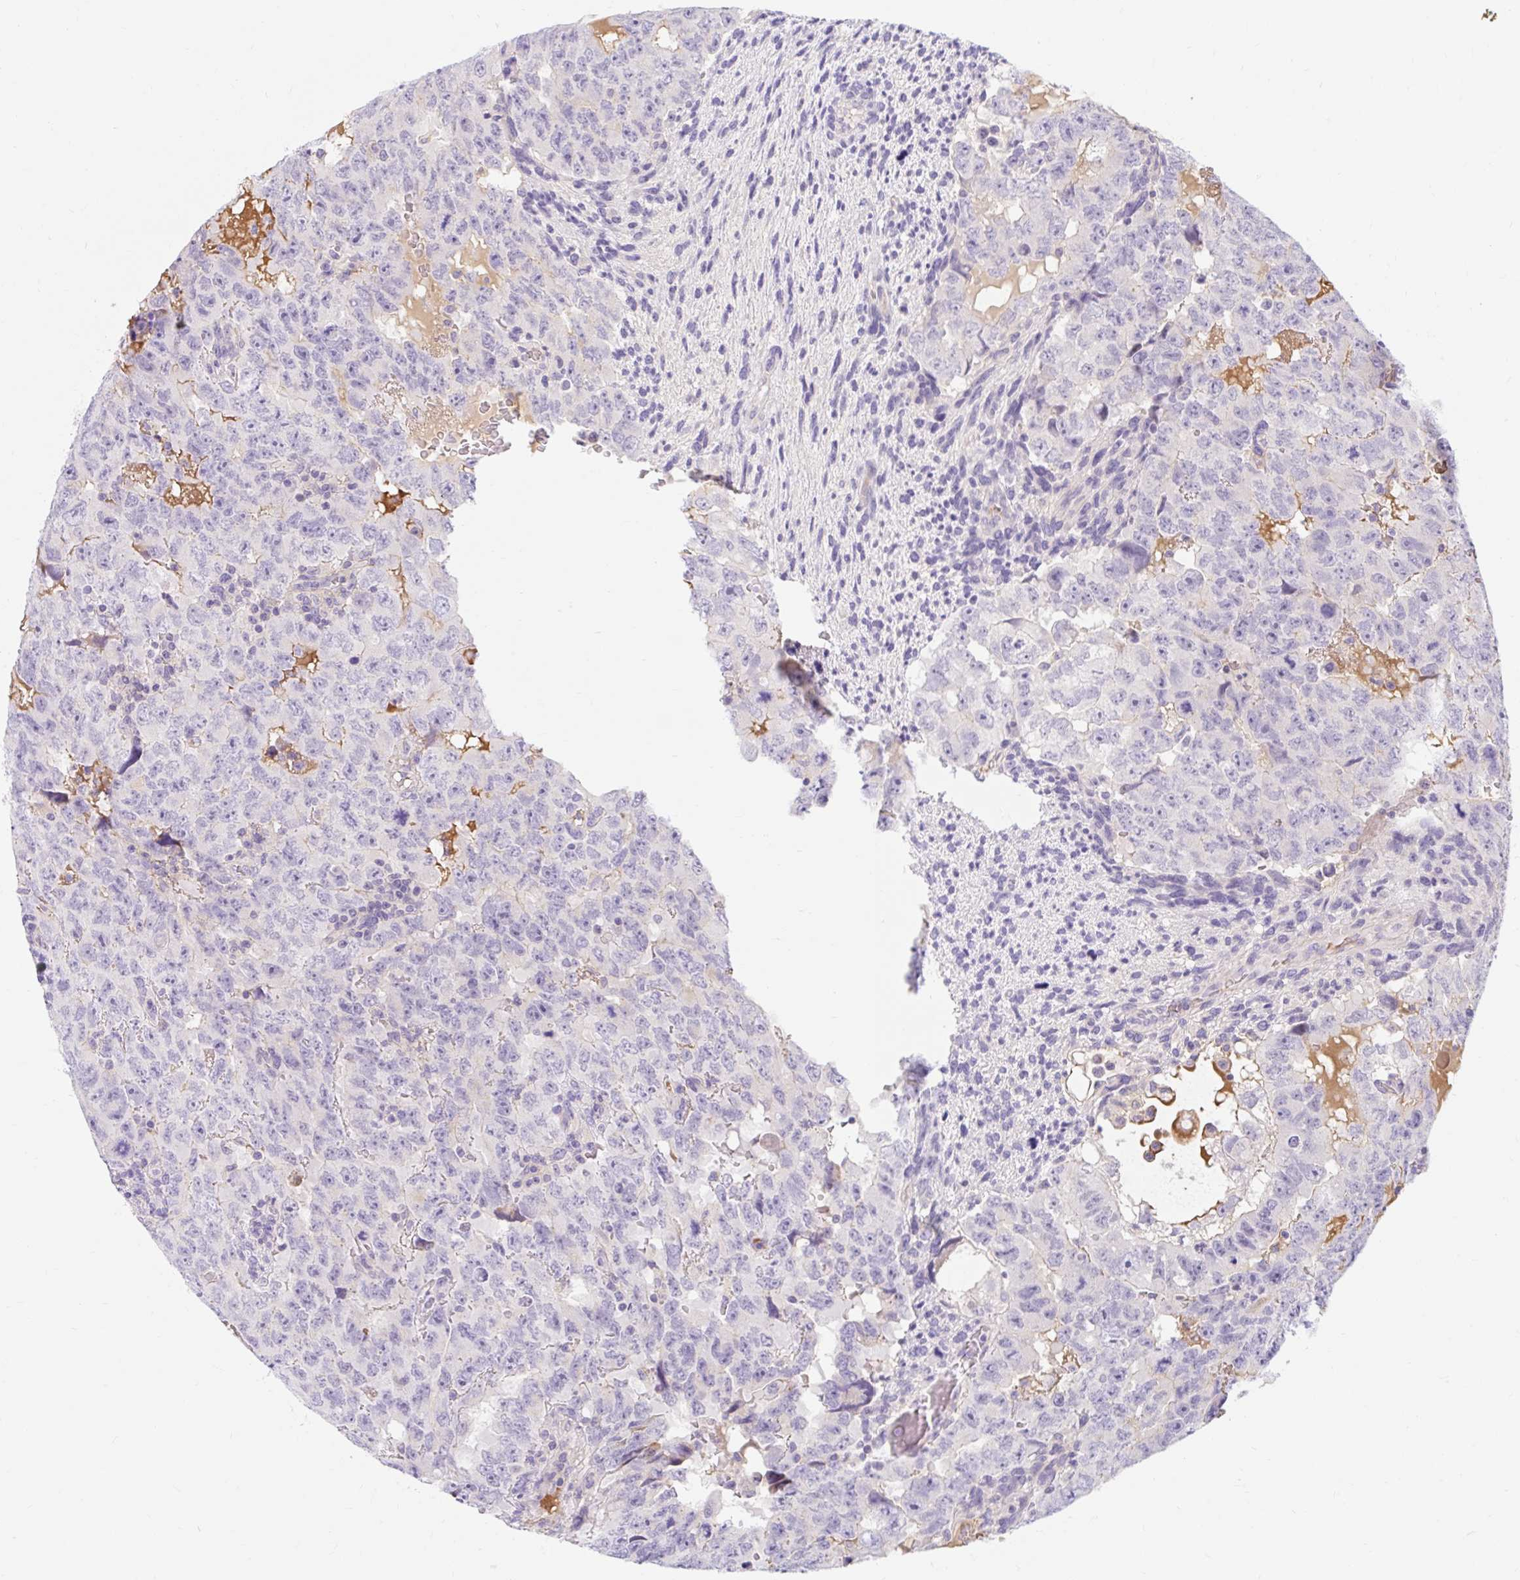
{"staining": {"intensity": "negative", "quantity": "none", "location": "none"}, "tissue": "testis cancer", "cell_type": "Tumor cells", "image_type": "cancer", "snomed": [{"axis": "morphology", "description": "Carcinoma, Embryonal, NOS"}, {"axis": "topography", "description": "Testis"}], "caption": "Immunohistochemistry (IHC) histopathology image of neoplastic tissue: human testis embryonal carcinoma stained with DAB (3,3'-diaminobenzidine) exhibits no significant protein staining in tumor cells.", "gene": "SLC28A1", "patient": {"sex": "male", "age": 24}}